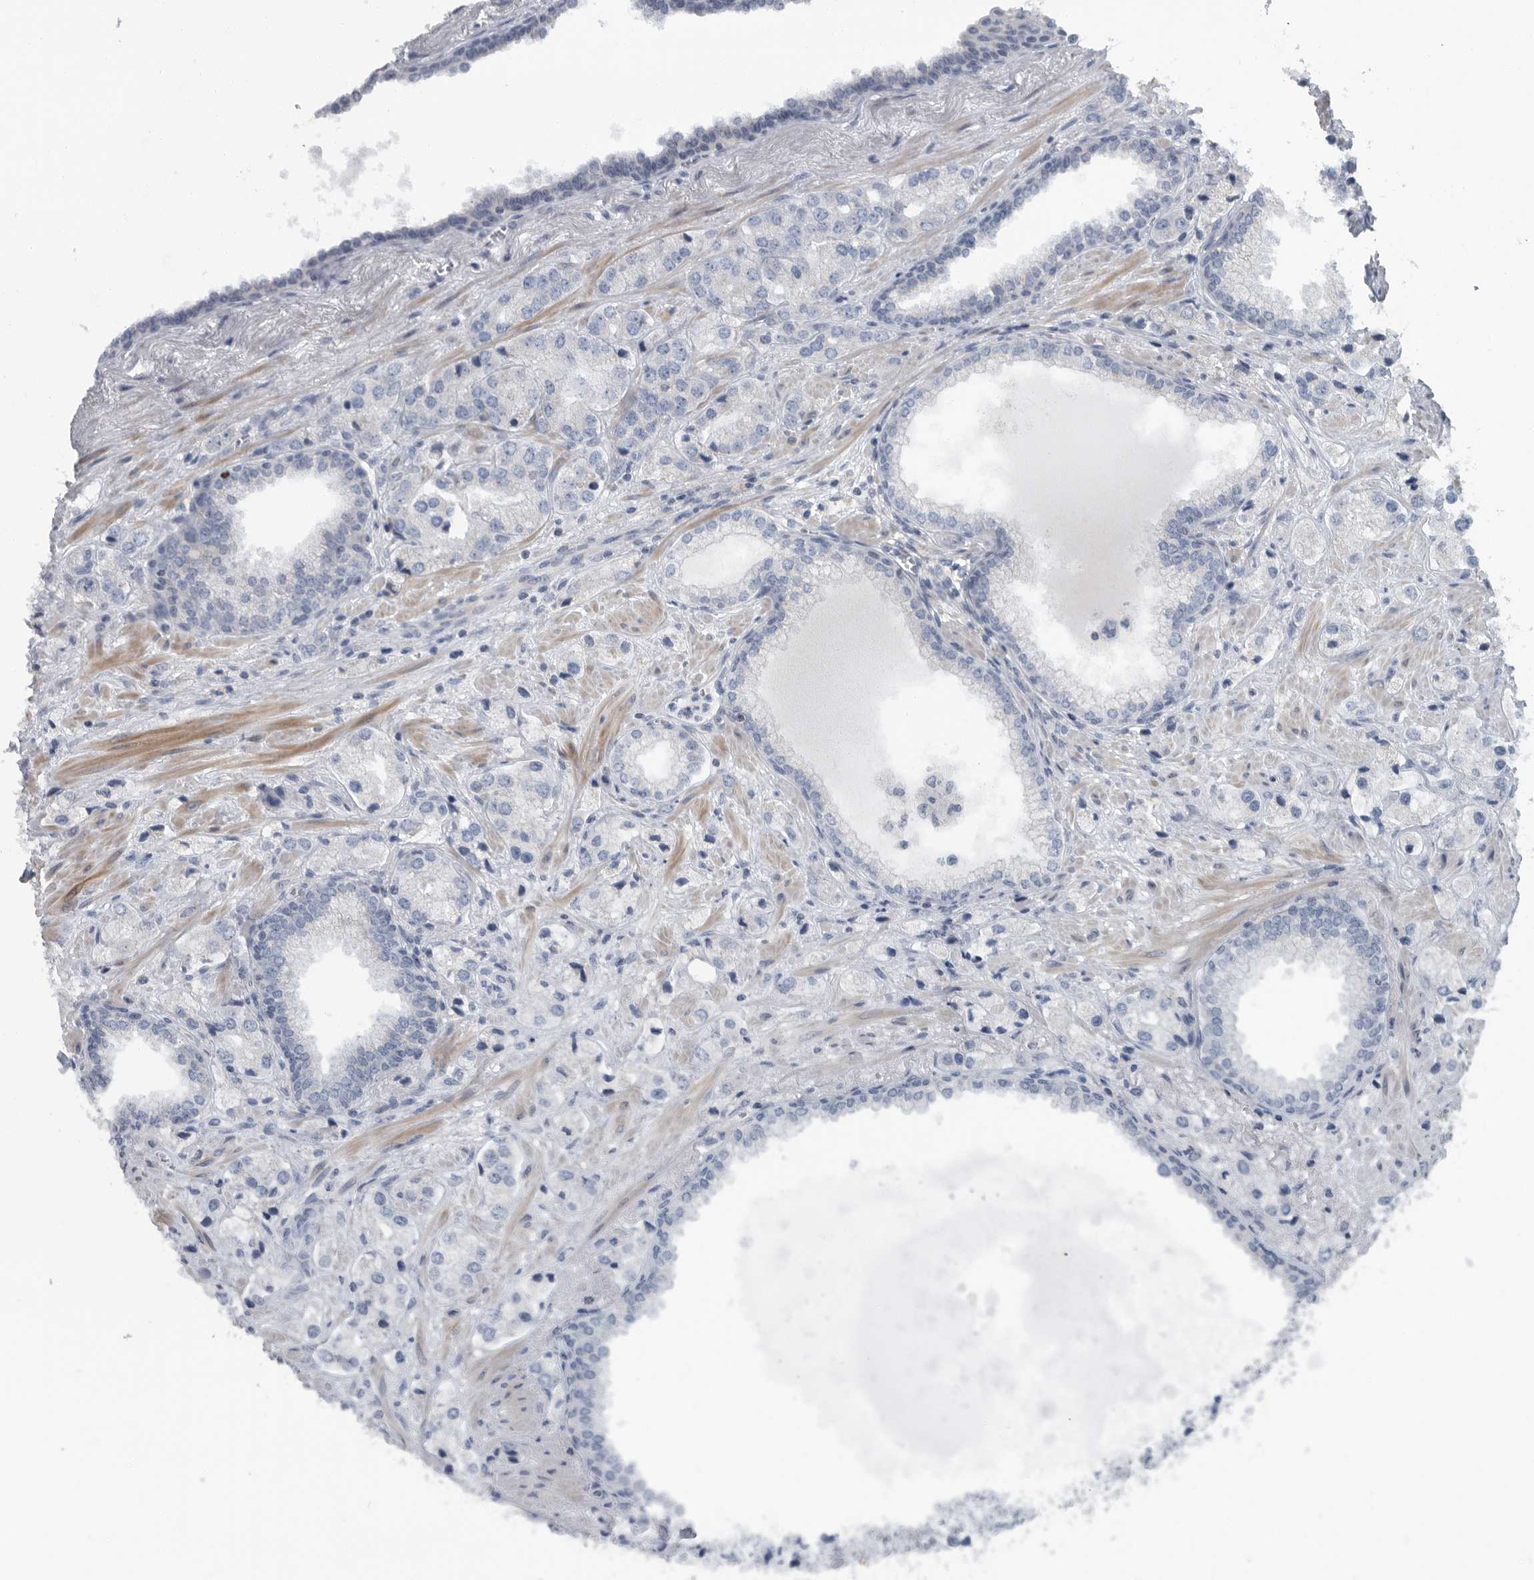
{"staining": {"intensity": "negative", "quantity": "none", "location": "none"}, "tissue": "prostate cancer", "cell_type": "Tumor cells", "image_type": "cancer", "snomed": [{"axis": "morphology", "description": "Adenocarcinoma, High grade"}, {"axis": "topography", "description": "Prostate"}], "caption": "Histopathology image shows no protein positivity in tumor cells of prostate adenocarcinoma (high-grade) tissue.", "gene": "MPP3", "patient": {"sex": "male", "age": 66}}